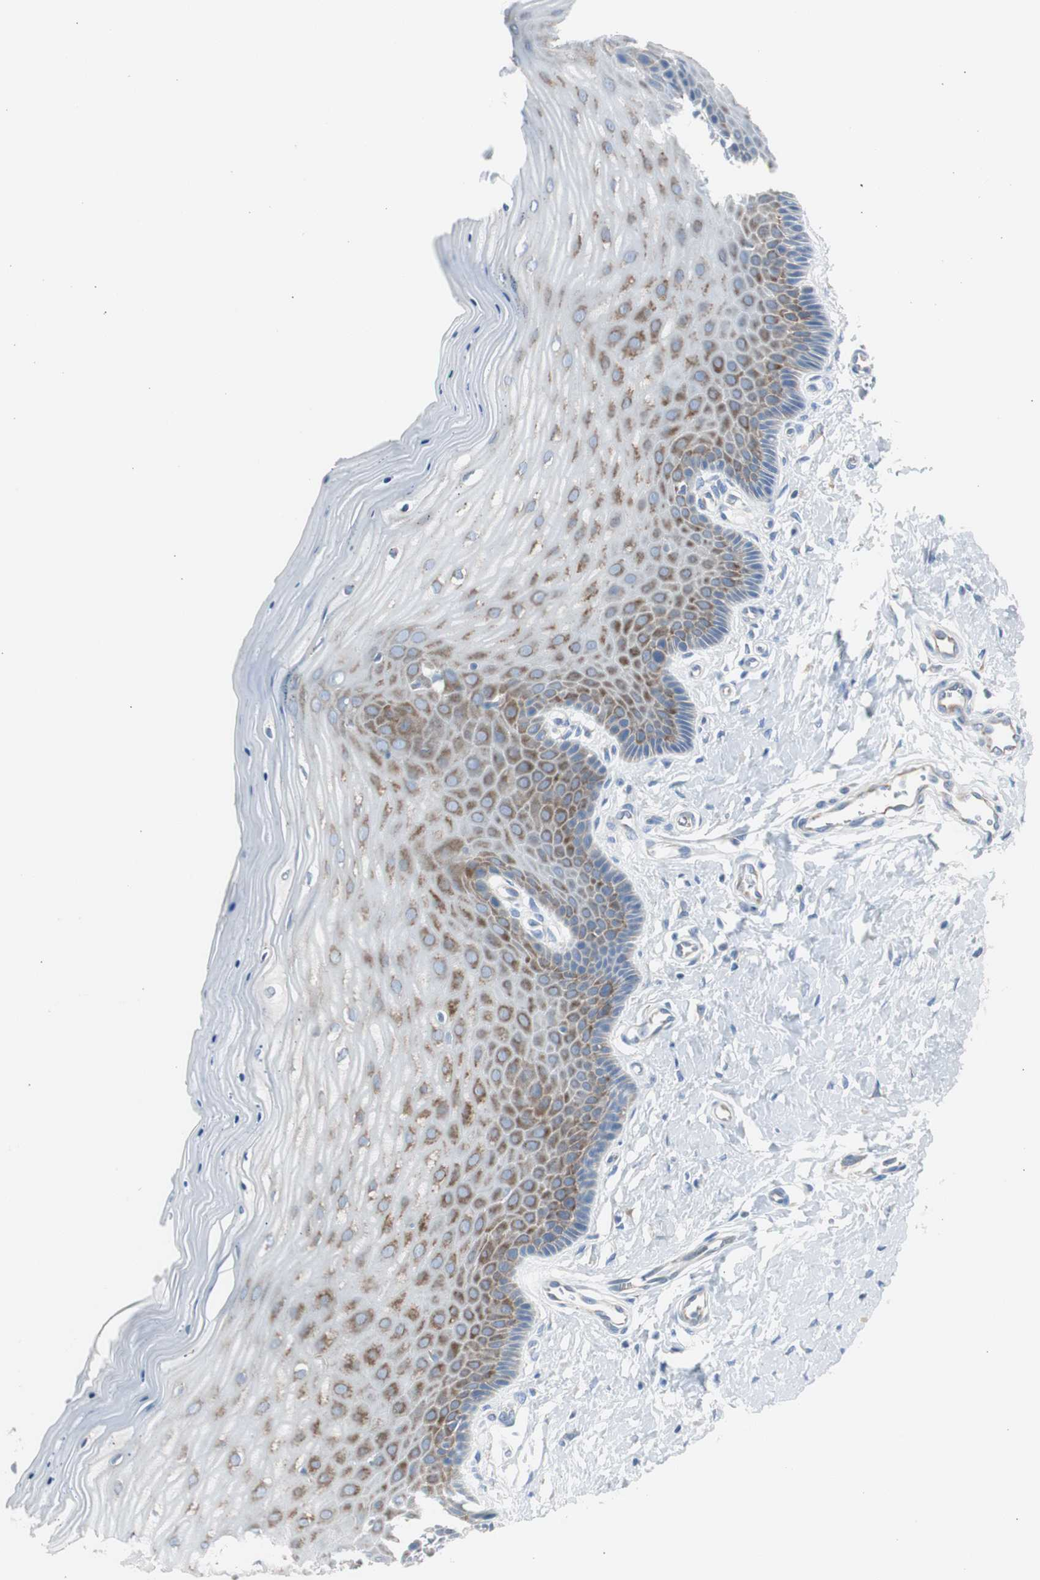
{"staining": {"intensity": "moderate", "quantity": ">75%", "location": "cytoplasmic/membranous"}, "tissue": "cervix", "cell_type": "Glandular cells", "image_type": "normal", "snomed": [{"axis": "morphology", "description": "Normal tissue, NOS"}, {"axis": "topography", "description": "Cervix"}], "caption": "Protein analysis of benign cervix displays moderate cytoplasmic/membranous positivity in approximately >75% of glandular cells. (DAB (3,3'-diaminobenzidine) IHC, brown staining for protein, blue staining for nuclei).", "gene": "RPS12", "patient": {"sex": "female", "age": 55}}